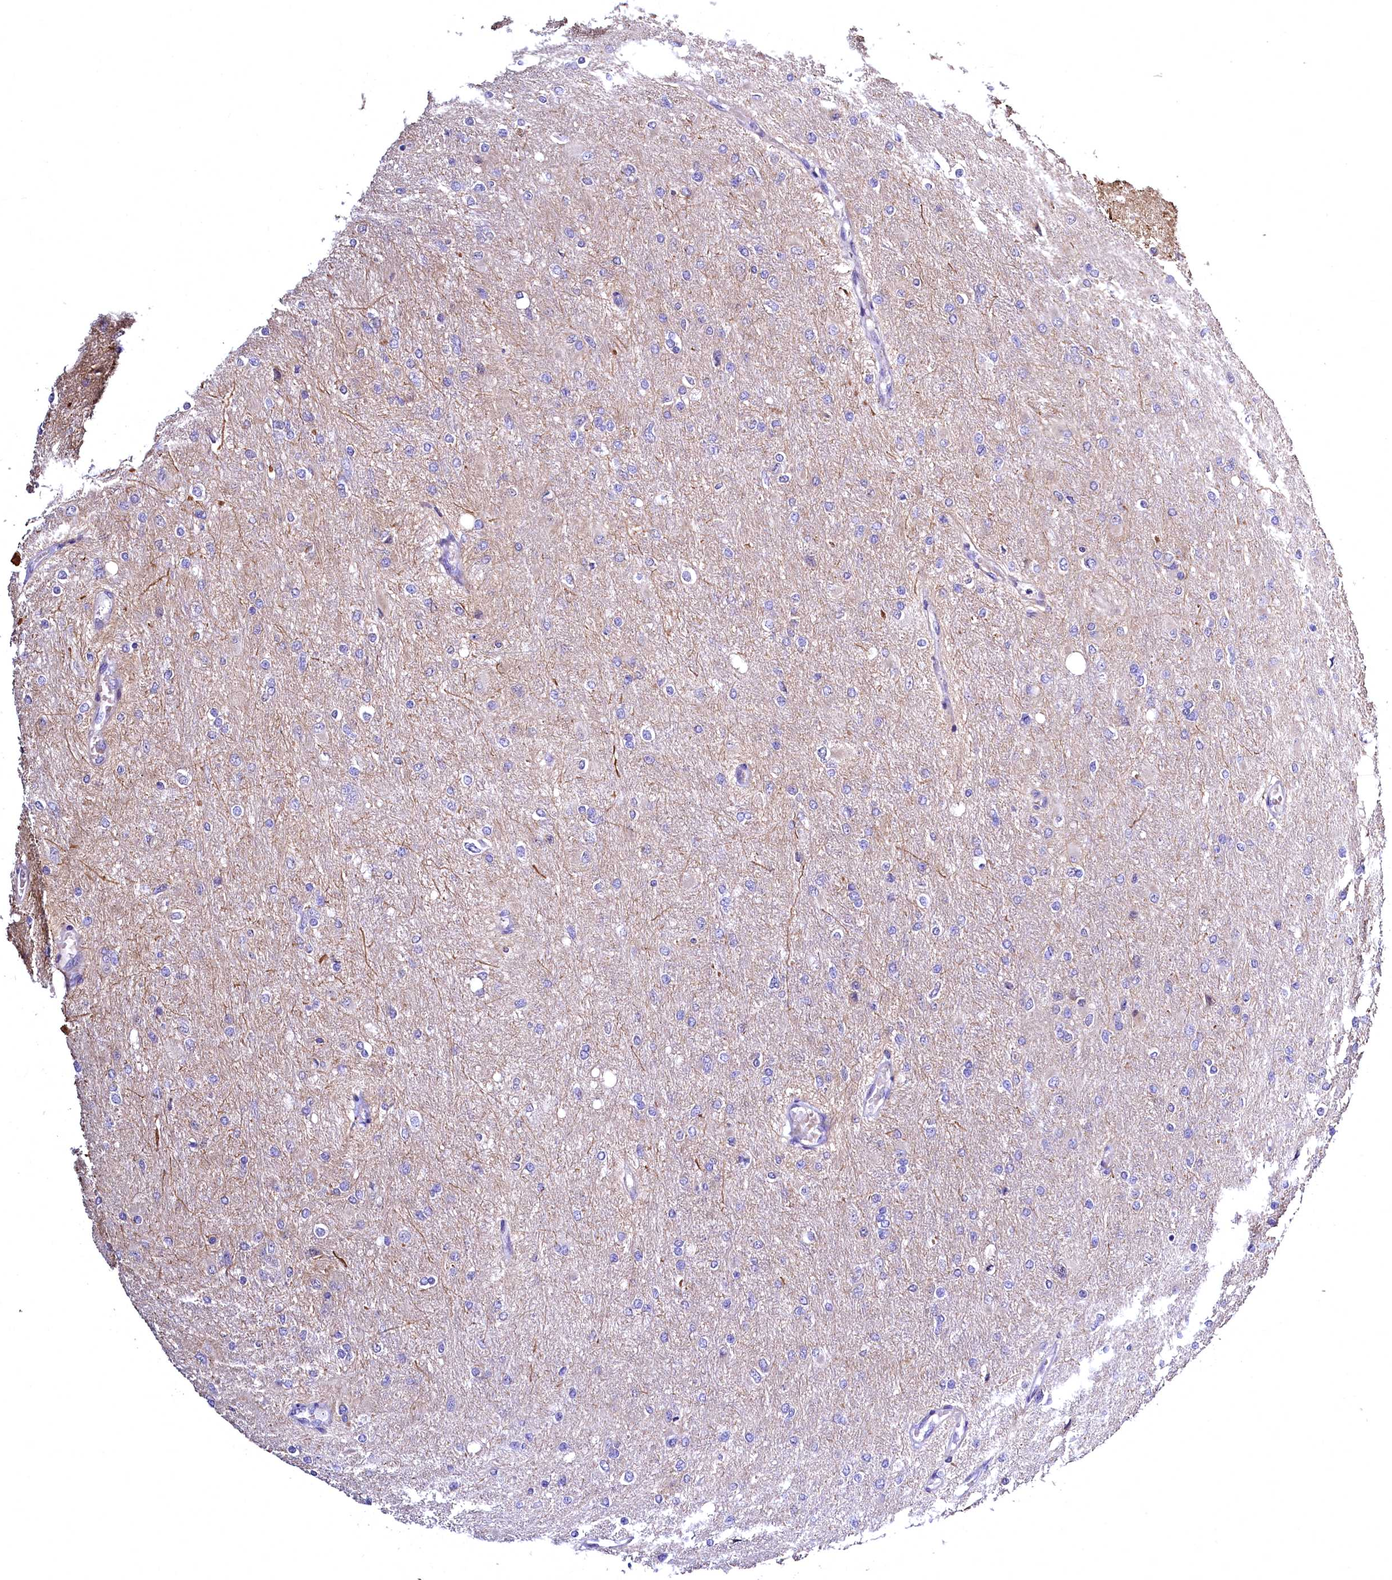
{"staining": {"intensity": "negative", "quantity": "none", "location": "none"}, "tissue": "glioma", "cell_type": "Tumor cells", "image_type": "cancer", "snomed": [{"axis": "morphology", "description": "Glioma, malignant, High grade"}, {"axis": "topography", "description": "Cerebral cortex"}], "caption": "IHC histopathology image of high-grade glioma (malignant) stained for a protein (brown), which displays no positivity in tumor cells.", "gene": "TBCEL", "patient": {"sex": "female", "age": 36}}